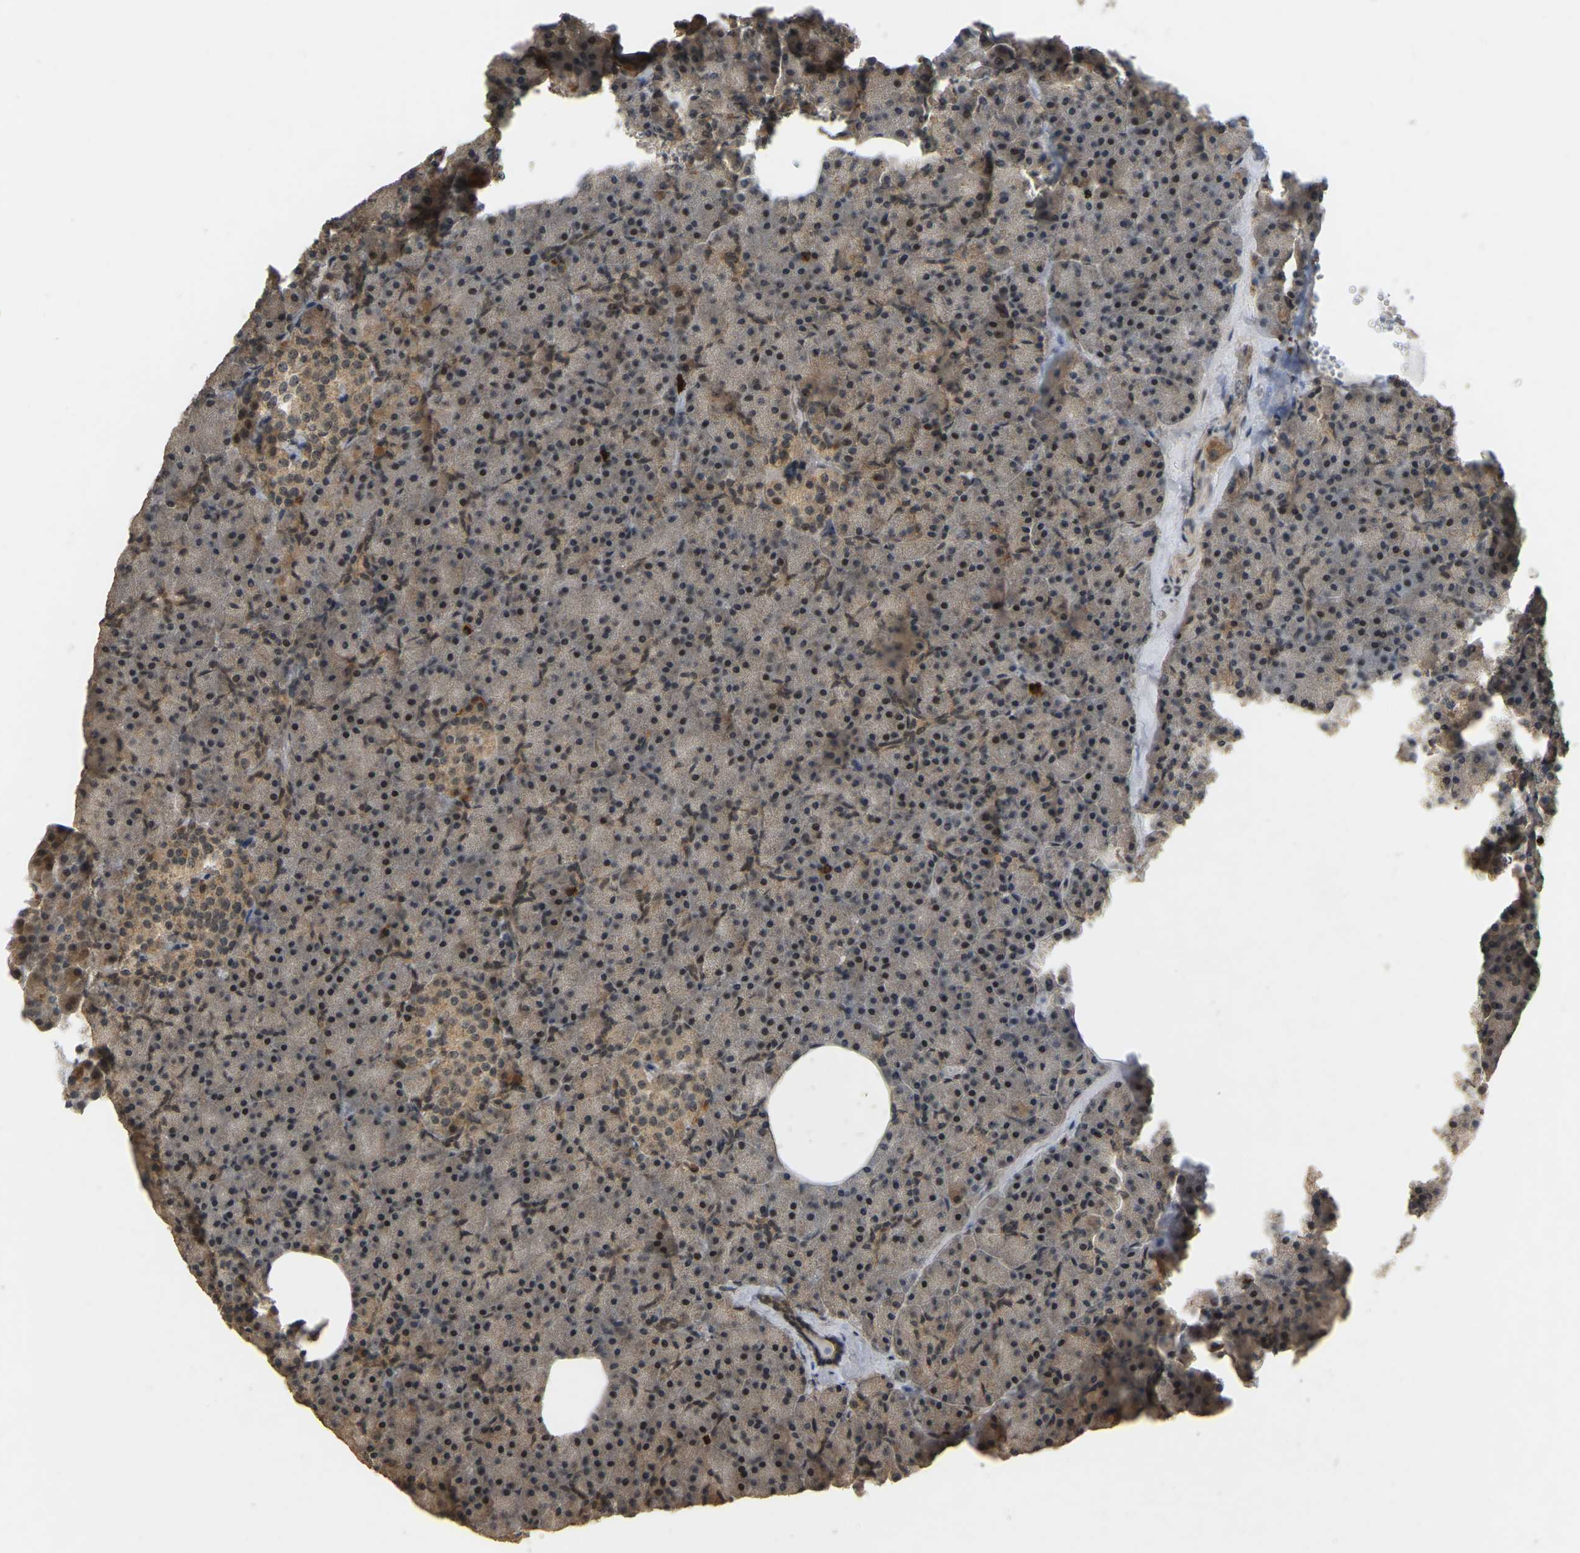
{"staining": {"intensity": "moderate", "quantity": "<25%", "location": "cytoplasmic/membranous,nuclear"}, "tissue": "pancreas", "cell_type": "Exocrine glandular cells", "image_type": "normal", "snomed": [{"axis": "morphology", "description": "Normal tissue, NOS"}, {"axis": "morphology", "description": "Carcinoid, malignant, NOS"}, {"axis": "topography", "description": "Pancreas"}], "caption": "Brown immunohistochemical staining in unremarkable pancreas shows moderate cytoplasmic/membranous,nuclear positivity in approximately <25% of exocrine glandular cells.", "gene": "BRF2", "patient": {"sex": "female", "age": 35}}